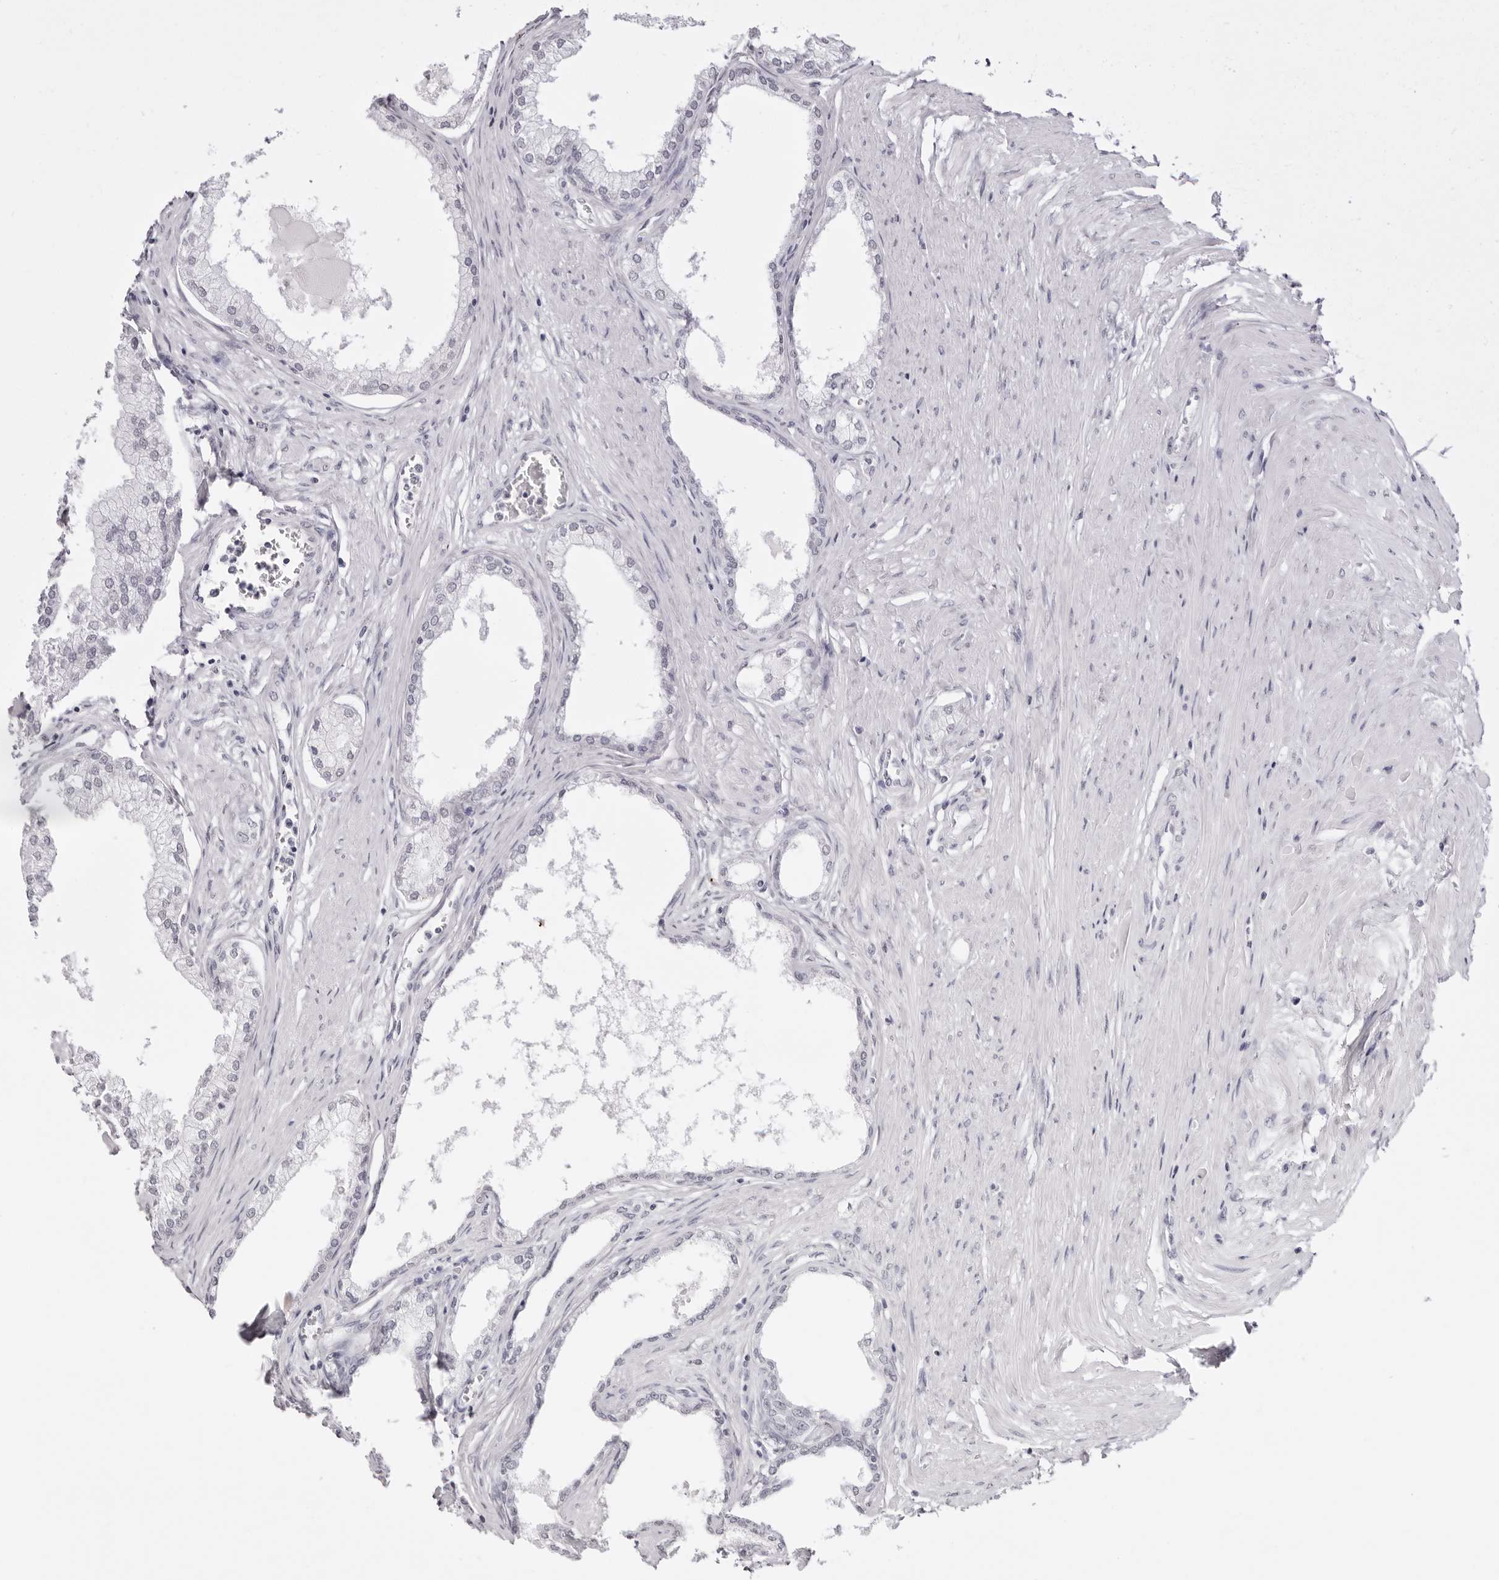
{"staining": {"intensity": "strong", "quantity": "<25%", "location": "cytoplasmic/membranous"}, "tissue": "prostate", "cell_type": "Glandular cells", "image_type": "normal", "snomed": [{"axis": "morphology", "description": "Normal tissue, NOS"}, {"axis": "morphology", "description": "Urothelial carcinoma, Low grade"}, {"axis": "topography", "description": "Urinary bladder"}, {"axis": "topography", "description": "Prostate"}], "caption": "Brown immunohistochemical staining in unremarkable prostate displays strong cytoplasmic/membranous positivity in approximately <25% of glandular cells.", "gene": "CST5", "patient": {"sex": "male", "age": 60}}